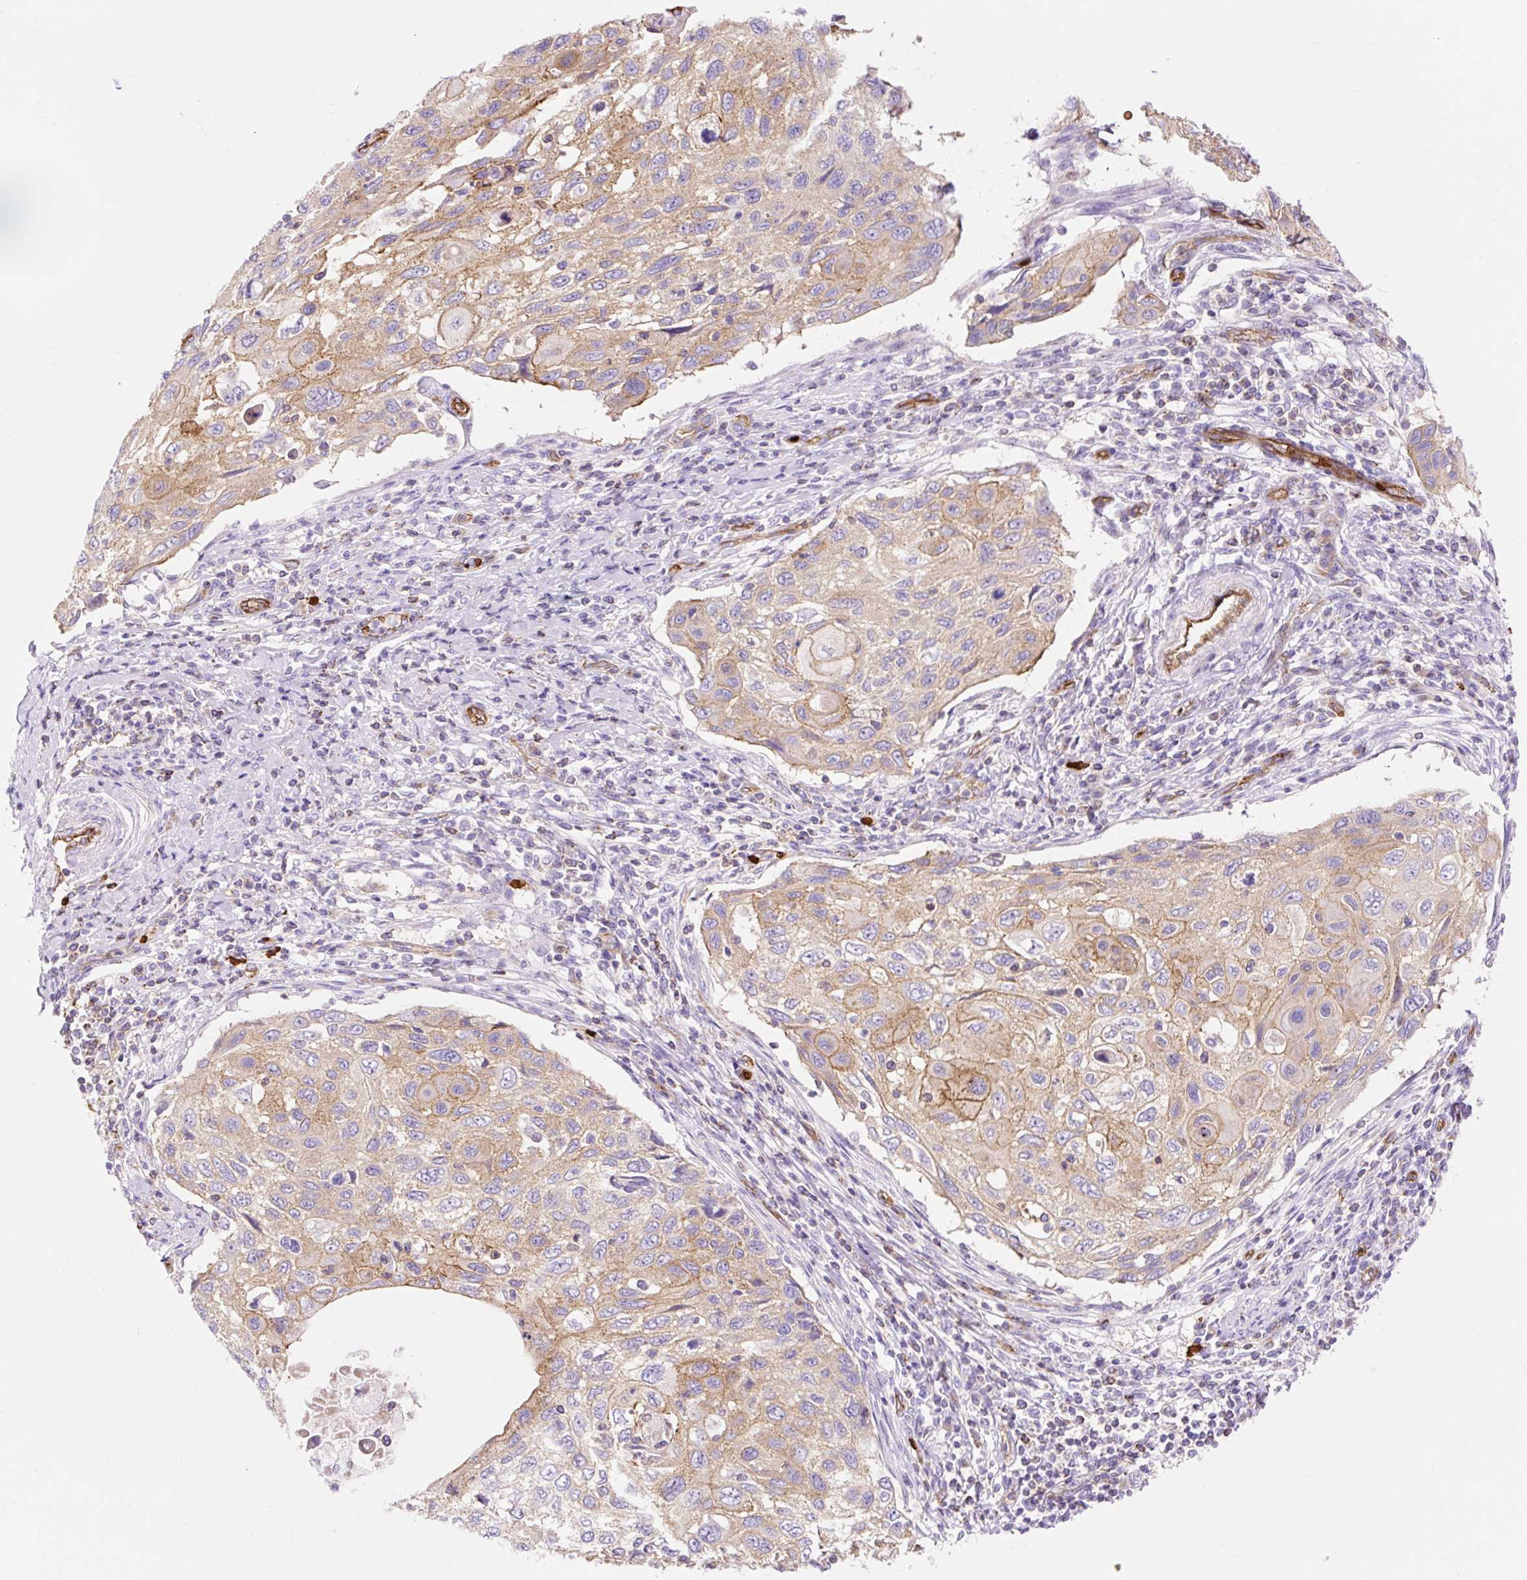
{"staining": {"intensity": "moderate", "quantity": "25%-75%", "location": "cytoplasmic/membranous"}, "tissue": "cervical cancer", "cell_type": "Tumor cells", "image_type": "cancer", "snomed": [{"axis": "morphology", "description": "Squamous cell carcinoma, NOS"}, {"axis": "topography", "description": "Cervix"}], "caption": "Approximately 25%-75% of tumor cells in human cervical squamous cell carcinoma display moderate cytoplasmic/membranous protein expression as visualized by brown immunohistochemical staining.", "gene": "HIP1R", "patient": {"sex": "female", "age": 70}}